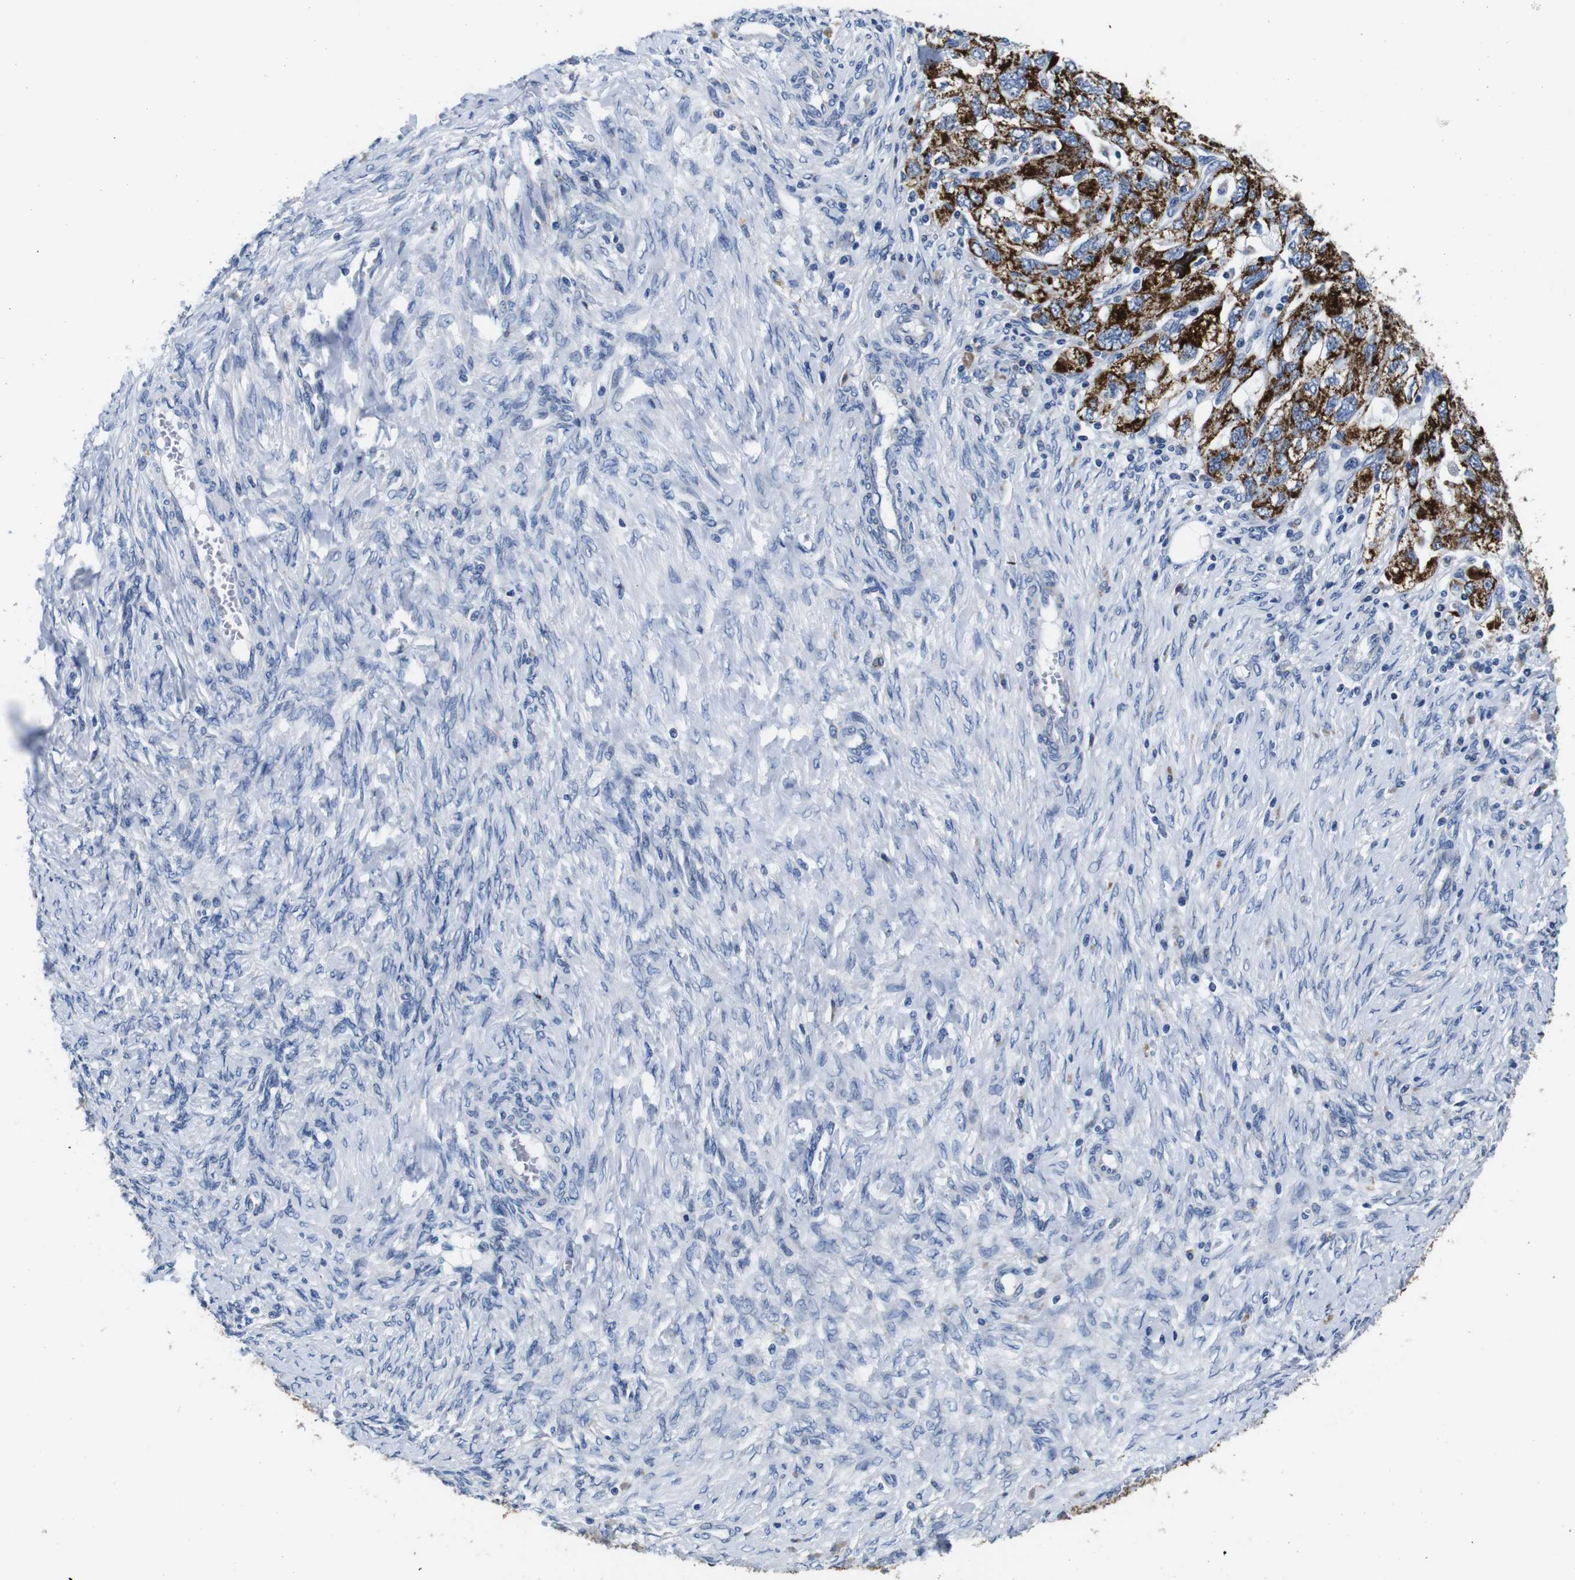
{"staining": {"intensity": "strong", "quantity": ">75%", "location": "cytoplasmic/membranous"}, "tissue": "ovarian cancer", "cell_type": "Tumor cells", "image_type": "cancer", "snomed": [{"axis": "morphology", "description": "Carcinoma, NOS"}, {"axis": "morphology", "description": "Cystadenocarcinoma, serous, NOS"}, {"axis": "topography", "description": "Ovary"}], "caption": "An immunohistochemistry (IHC) histopathology image of neoplastic tissue is shown. Protein staining in brown highlights strong cytoplasmic/membranous positivity in ovarian cancer within tumor cells. (DAB = brown stain, brightfield microscopy at high magnification).", "gene": "SNX19", "patient": {"sex": "female", "age": 69}}